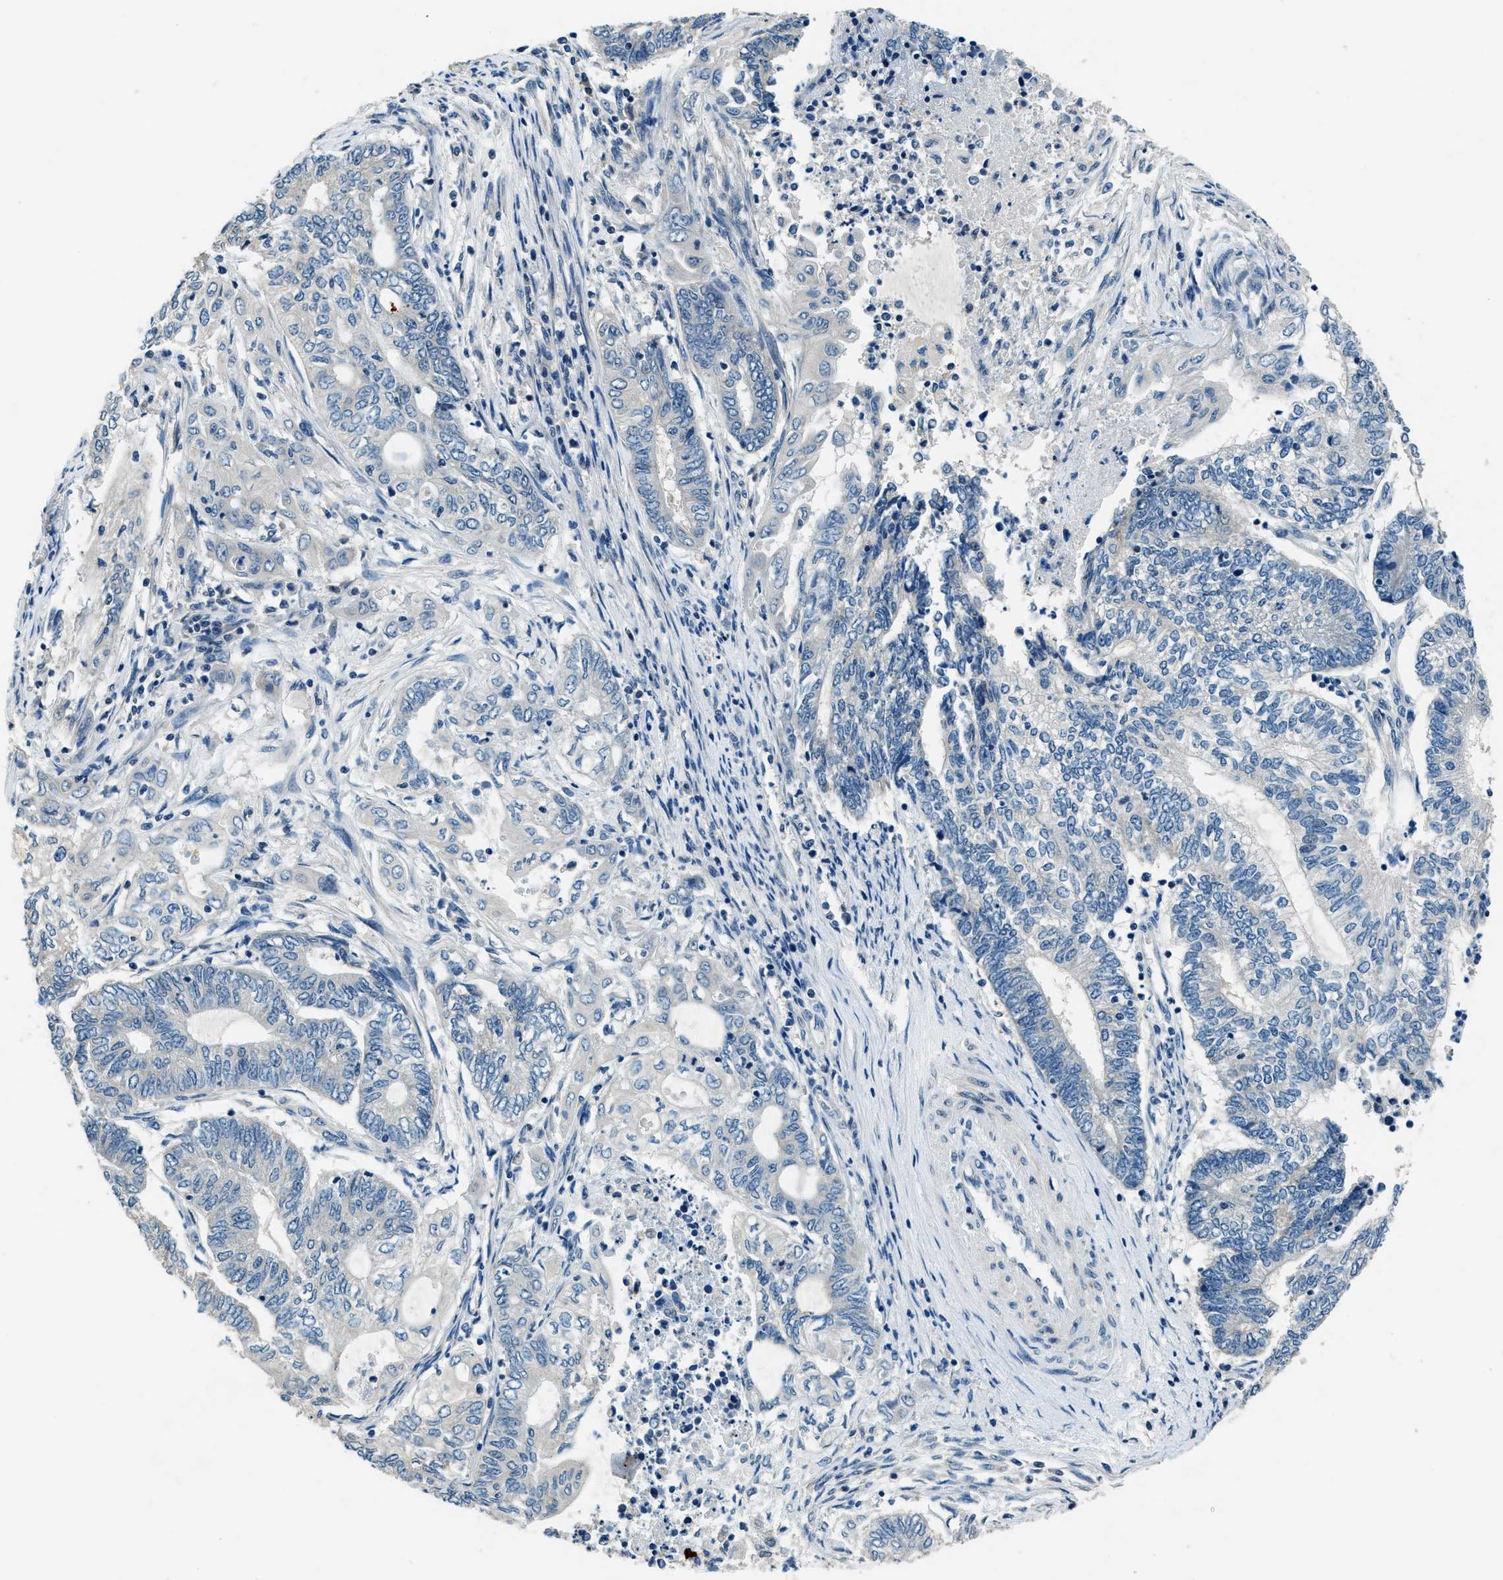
{"staining": {"intensity": "negative", "quantity": "none", "location": "none"}, "tissue": "endometrial cancer", "cell_type": "Tumor cells", "image_type": "cancer", "snomed": [{"axis": "morphology", "description": "Adenocarcinoma, NOS"}, {"axis": "topography", "description": "Uterus"}, {"axis": "topography", "description": "Endometrium"}], "caption": "Human adenocarcinoma (endometrial) stained for a protein using IHC reveals no expression in tumor cells.", "gene": "NME8", "patient": {"sex": "female", "age": 70}}